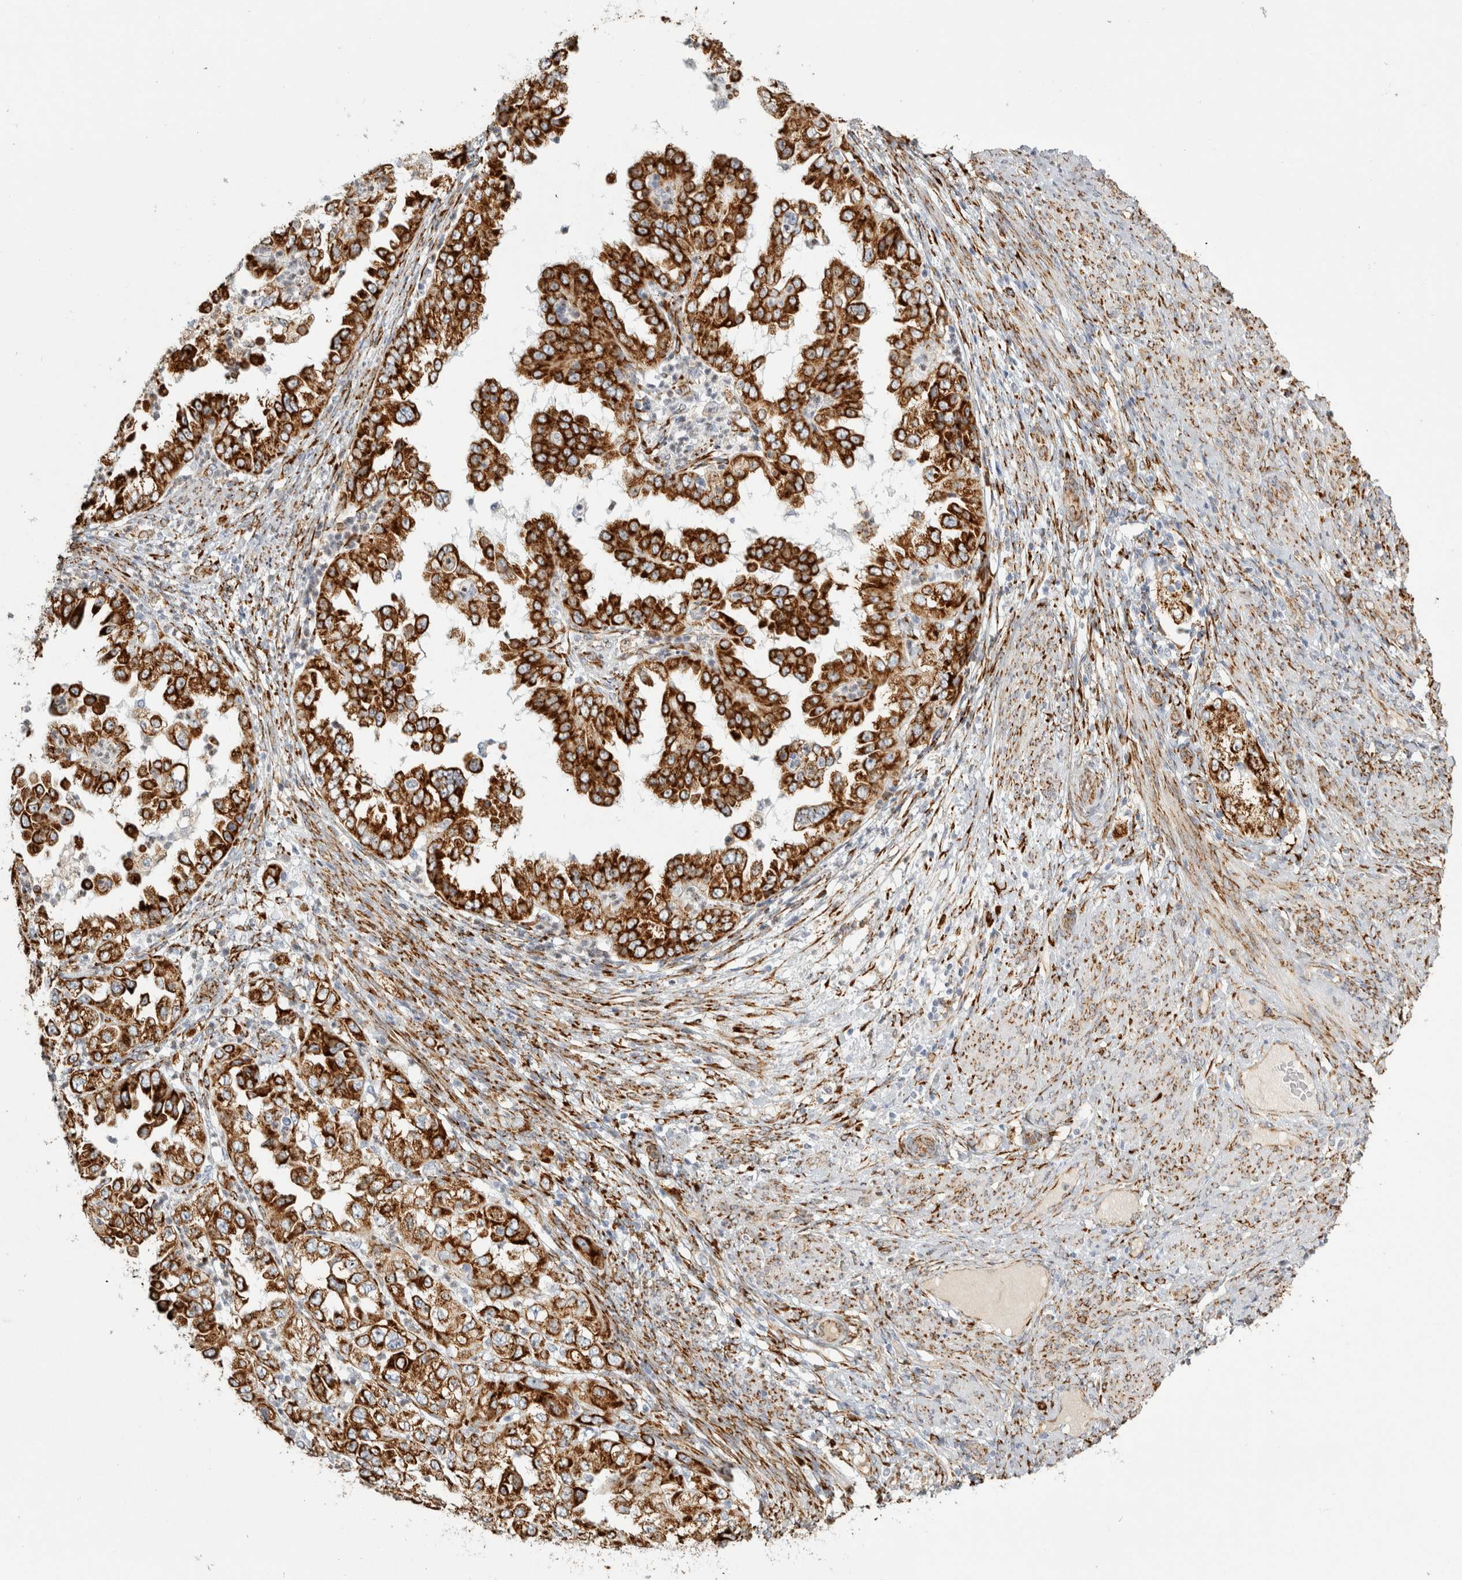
{"staining": {"intensity": "strong", "quantity": ">75%", "location": "cytoplasmic/membranous"}, "tissue": "endometrial cancer", "cell_type": "Tumor cells", "image_type": "cancer", "snomed": [{"axis": "morphology", "description": "Adenocarcinoma, NOS"}, {"axis": "topography", "description": "Endometrium"}], "caption": "Human endometrial adenocarcinoma stained with a brown dye reveals strong cytoplasmic/membranous positive staining in about >75% of tumor cells.", "gene": "OSTN", "patient": {"sex": "female", "age": 85}}